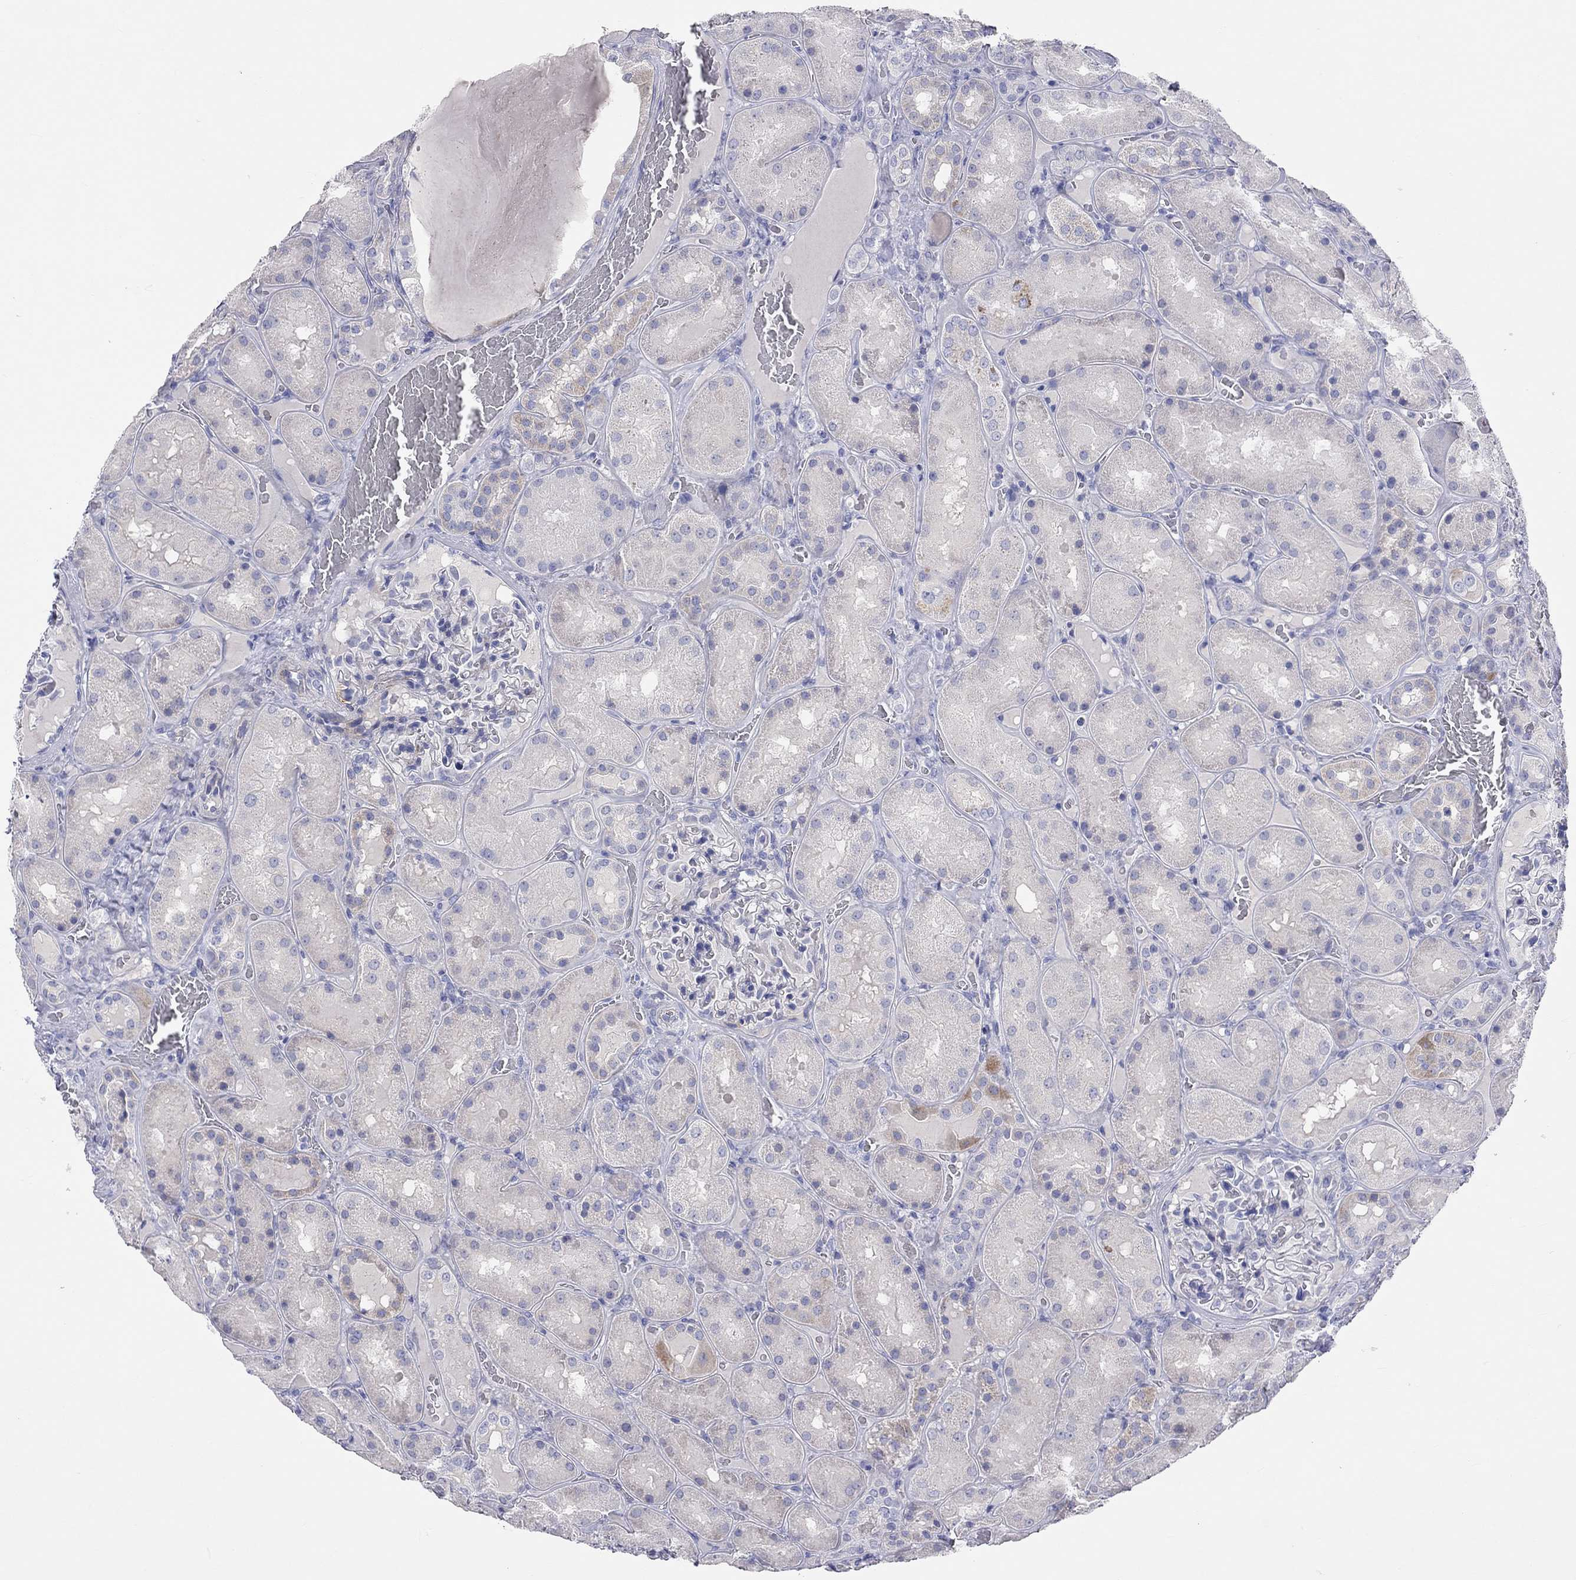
{"staining": {"intensity": "negative", "quantity": "none", "location": "none"}, "tissue": "kidney", "cell_type": "Cells in glomeruli", "image_type": "normal", "snomed": [{"axis": "morphology", "description": "Normal tissue, NOS"}, {"axis": "topography", "description": "Kidney"}], "caption": "Photomicrograph shows no protein positivity in cells in glomeruli of benign kidney.", "gene": "PCDHGC5", "patient": {"sex": "male", "age": 73}}